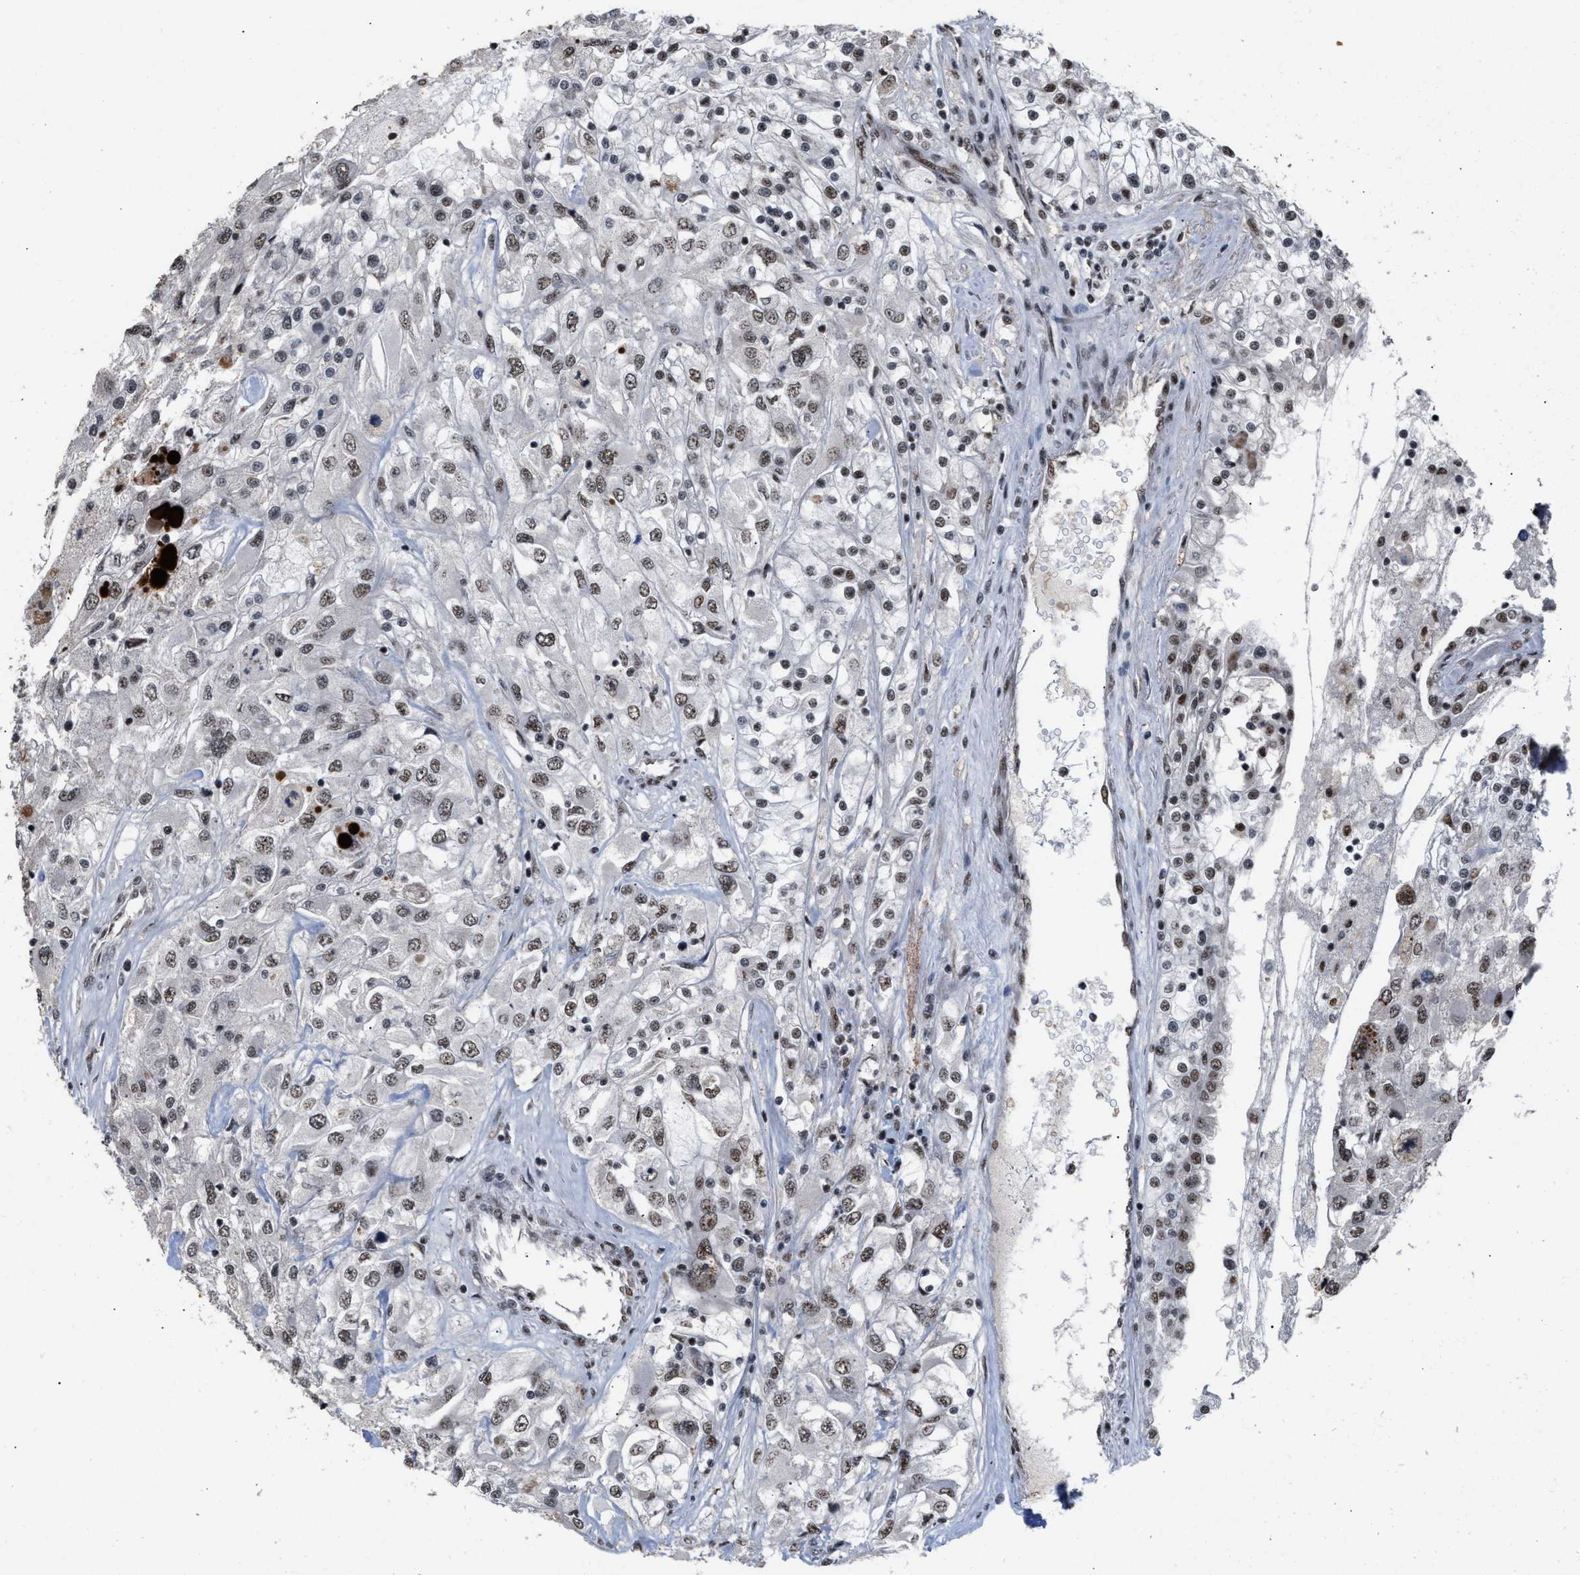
{"staining": {"intensity": "moderate", "quantity": ">75%", "location": "nuclear"}, "tissue": "renal cancer", "cell_type": "Tumor cells", "image_type": "cancer", "snomed": [{"axis": "morphology", "description": "Adenocarcinoma, NOS"}, {"axis": "topography", "description": "Kidney"}], "caption": "Immunohistochemical staining of human renal adenocarcinoma reveals moderate nuclear protein staining in approximately >75% of tumor cells.", "gene": "EIF4A3", "patient": {"sex": "female", "age": 52}}